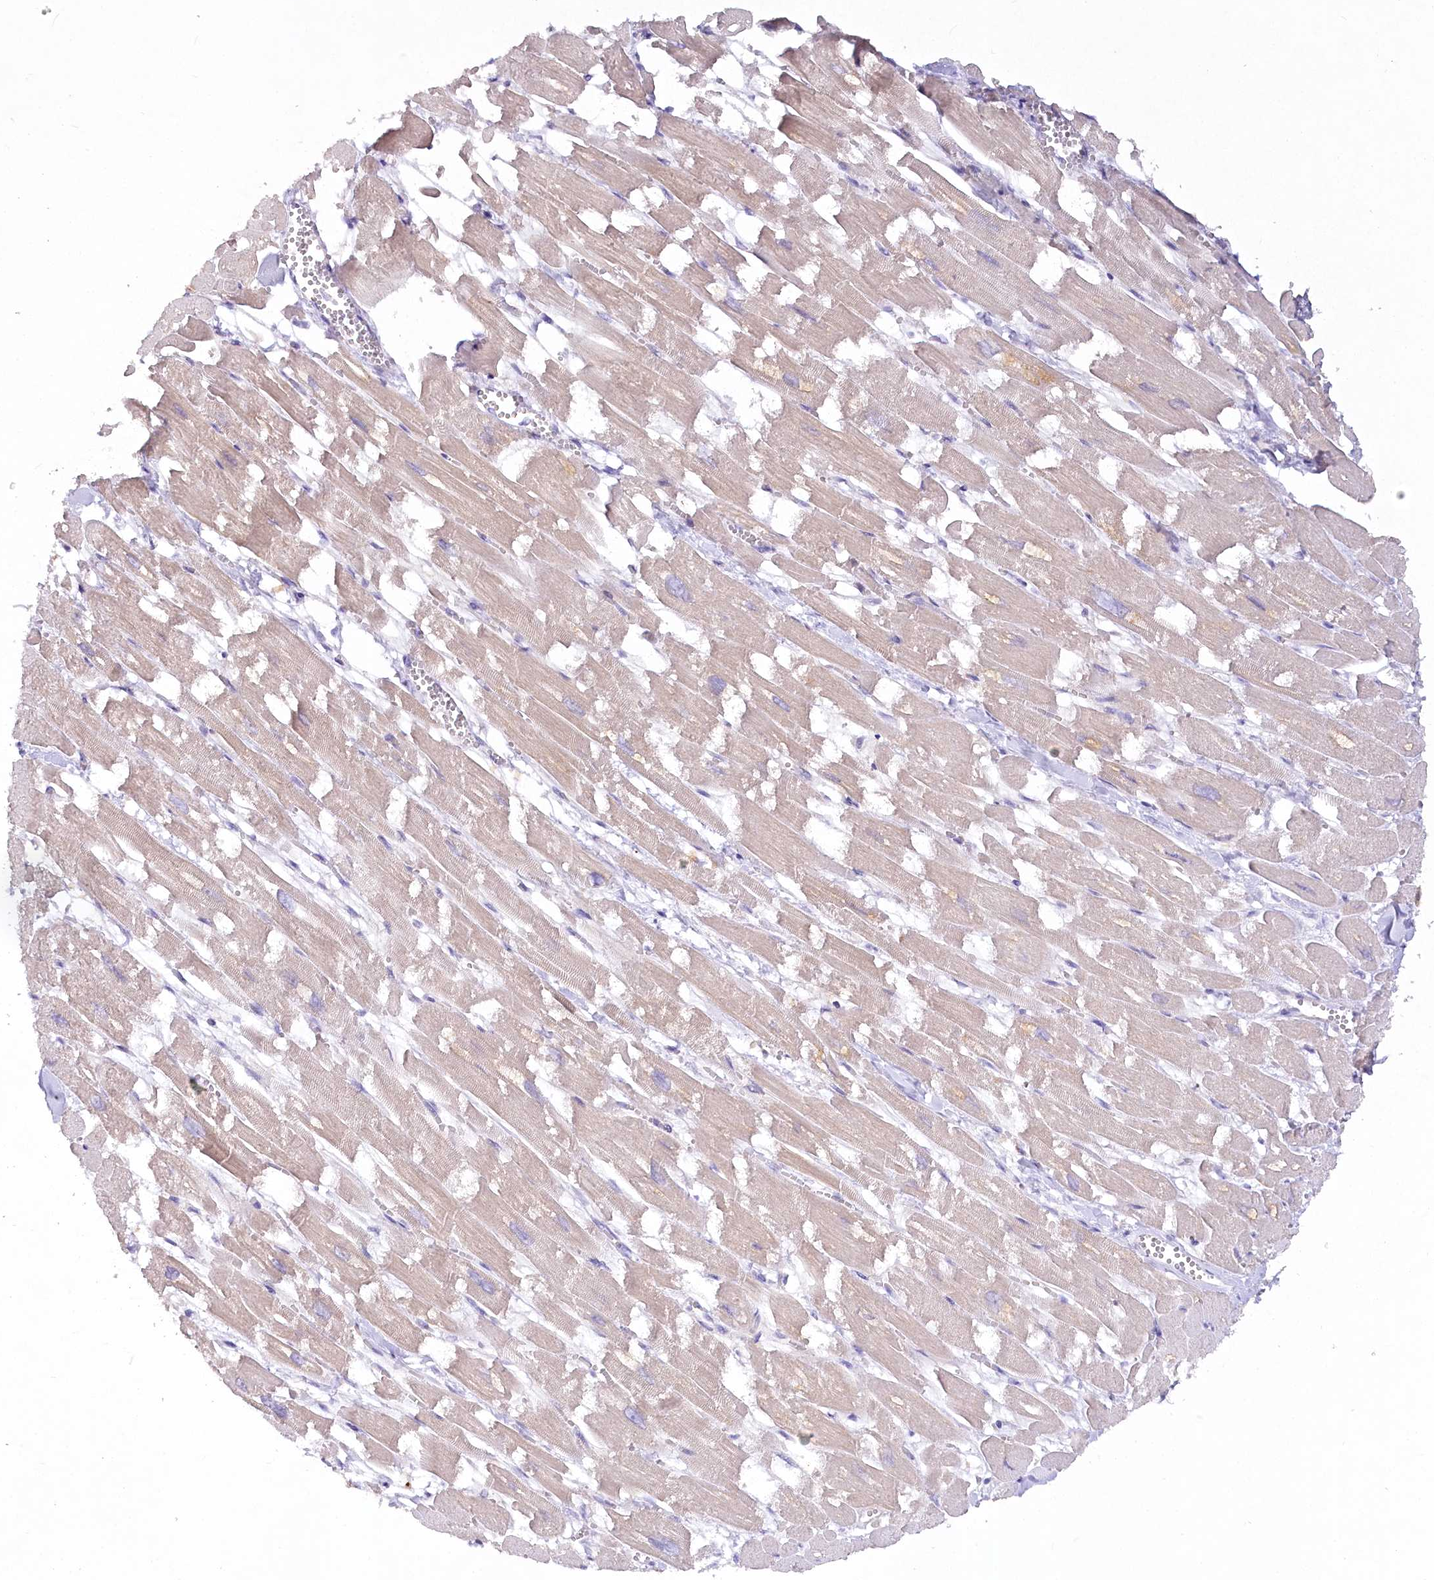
{"staining": {"intensity": "weak", "quantity": "<25%", "location": "cytoplasmic/membranous"}, "tissue": "heart muscle", "cell_type": "Cardiomyocytes", "image_type": "normal", "snomed": [{"axis": "morphology", "description": "Normal tissue, NOS"}, {"axis": "topography", "description": "Heart"}], "caption": "Human heart muscle stained for a protein using IHC exhibits no expression in cardiomyocytes.", "gene": "EFHC2", "patient": {"sex": "male", "age": 54}}